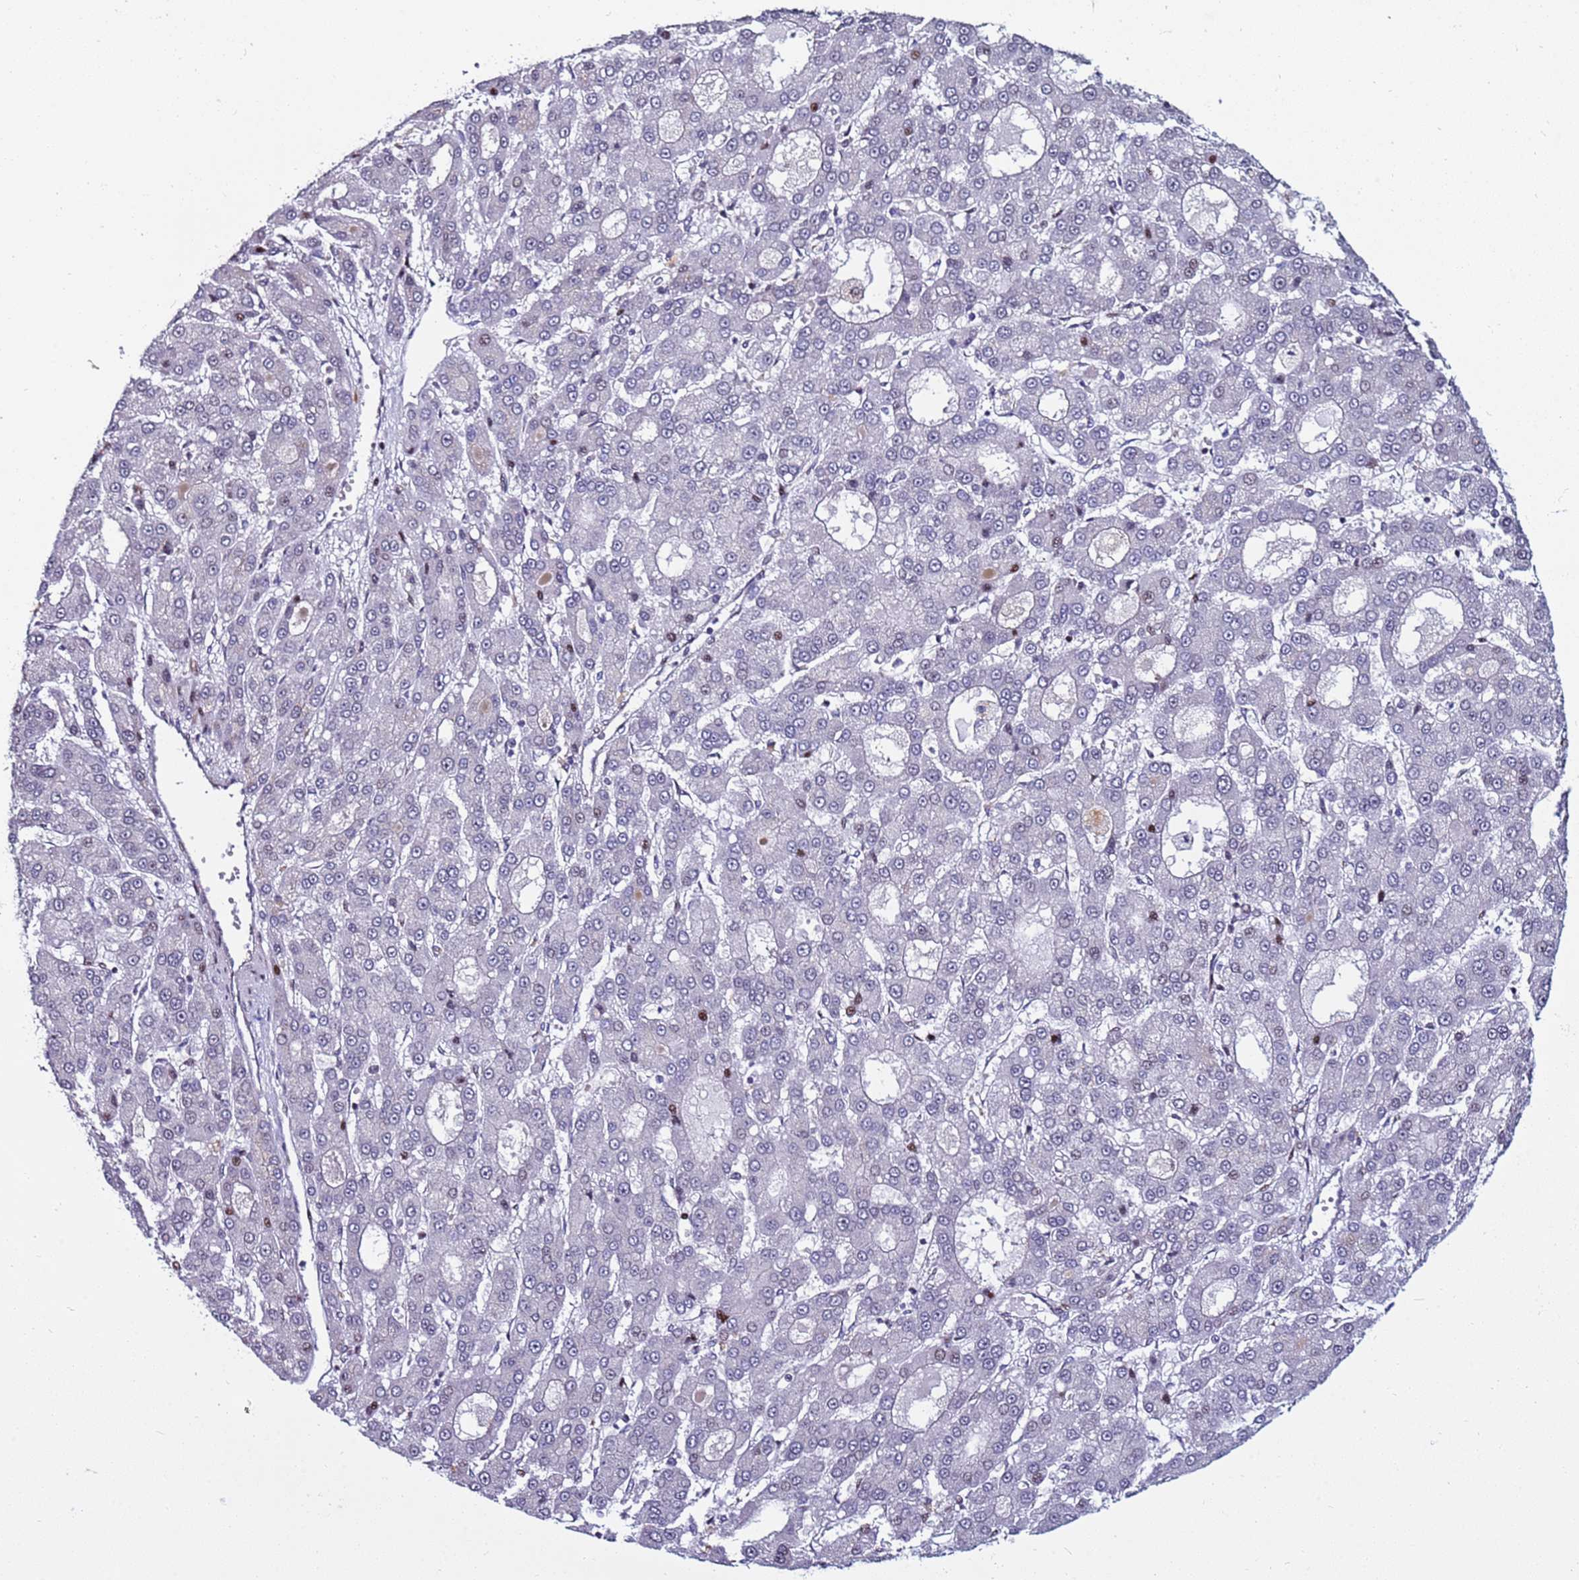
{"staining": {"intensity": "moderate", "quantity": "<25%", "location": "nuclear"}, "tissue": "liver cancer", "cell_type": "Tumor cells", "image_type": "cancer", "snomed": [{"axis": "morphology", "description": "Carcinoma, Hepatocellular, NOS"}, {"axis": "topography", "description": "Liver"}], "caption": "Protein expression analysis of liver hepatocellular carcinoma shows moderate nuclear staining in about <25% of tumor cells.", "gene": "WBP11", "patient": {"sex": "male", "age": 70}}